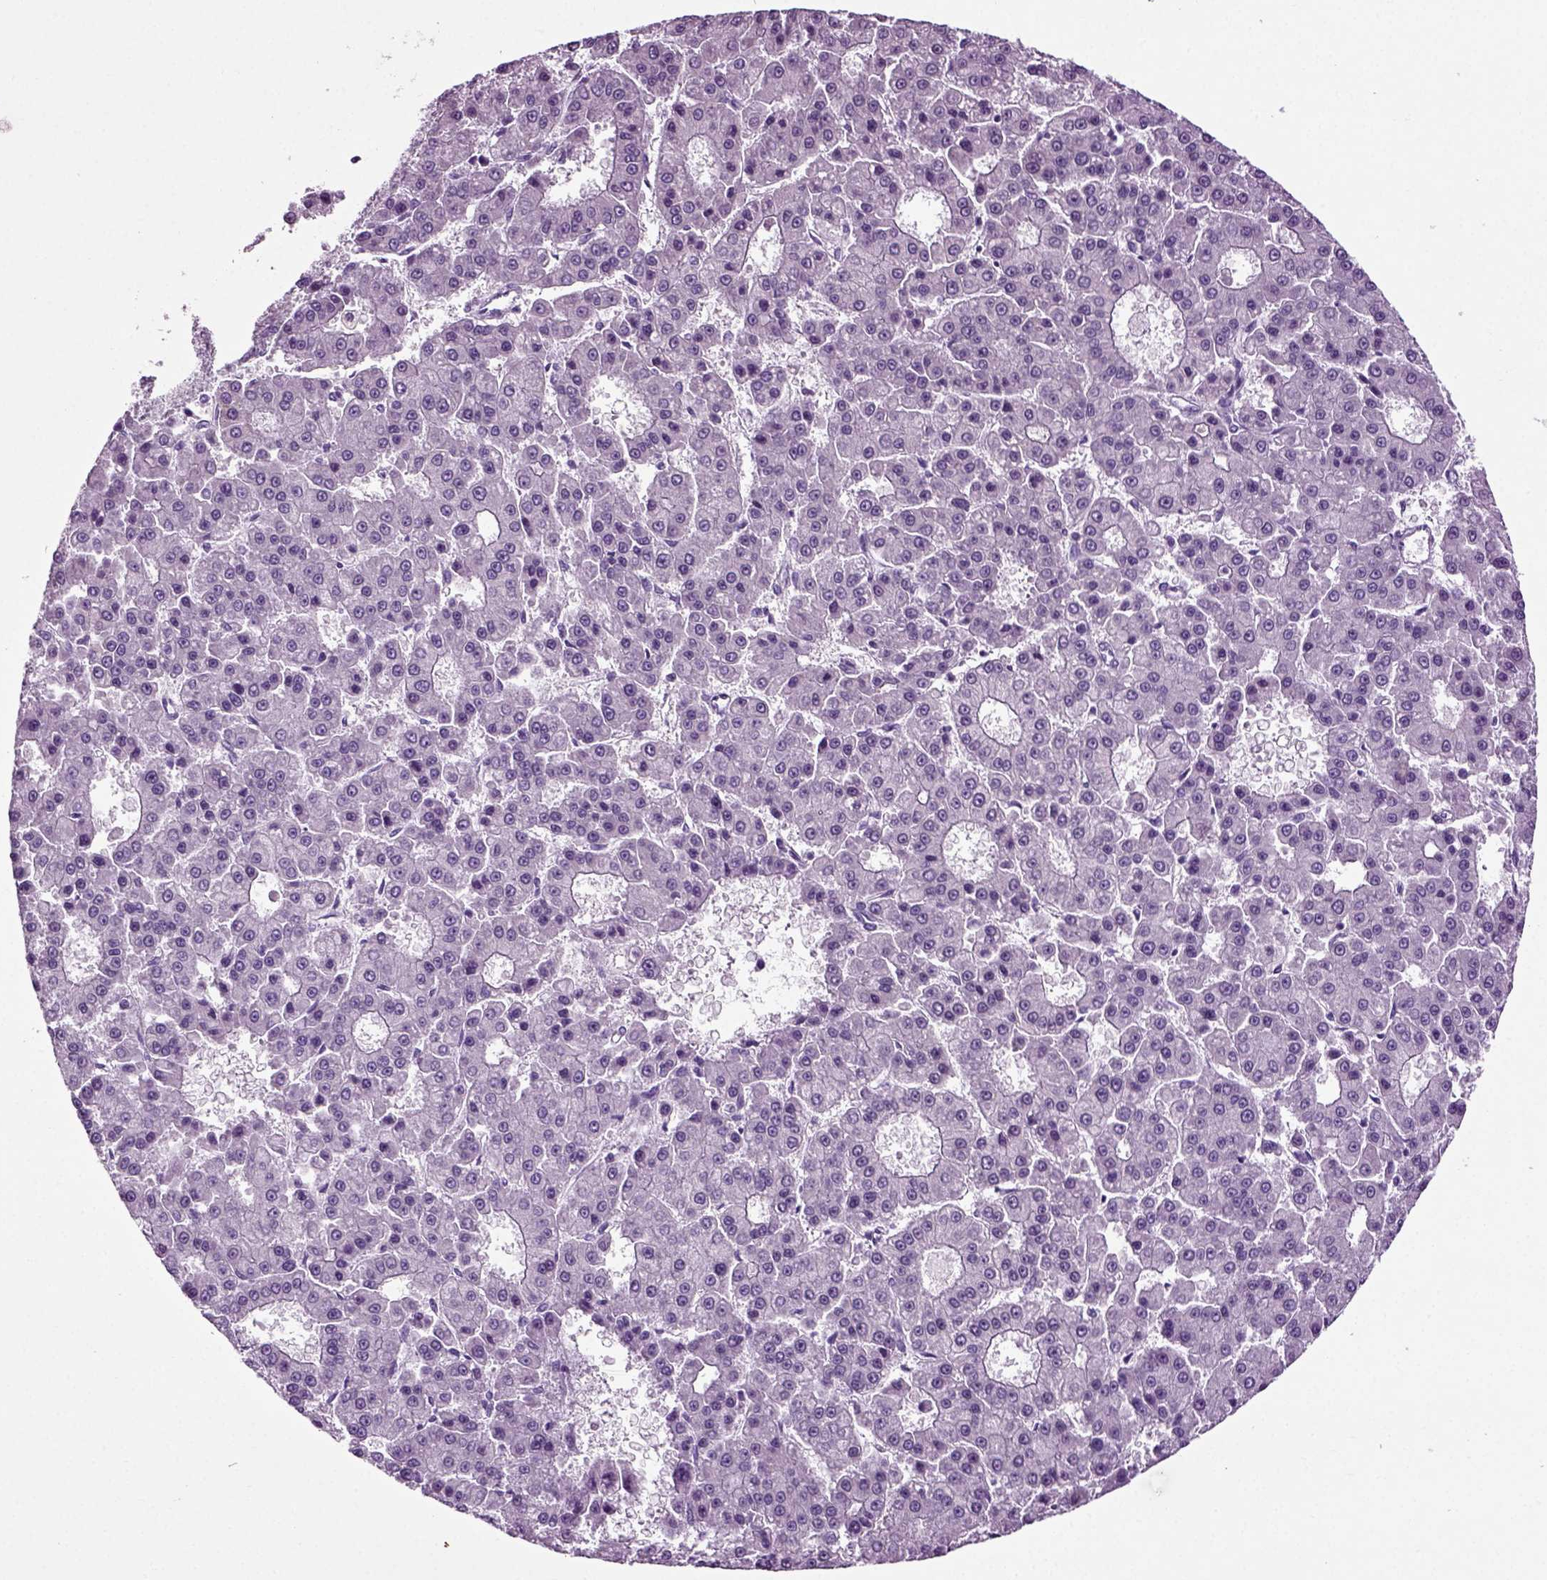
{"staining": {"intensity": "negative", "quantity": "none", "location": "none"}, "tissue": "liver cancer", "cell_type": "Tumor cells", "image_type": "cancer", "snomed": [{"axis": "morphology", "description": "Carcinoma, Hepatocellular, NOS"}, {"axis": "topography", "description": "Liver"}], "caption": "DAB immunohistochemical staining of human liver cancer (hepatocellular carcinoma) shows no significant expression in tumor cells.", "gene": "DNAH10", "patient": {"sex": "male", "age": 70}}